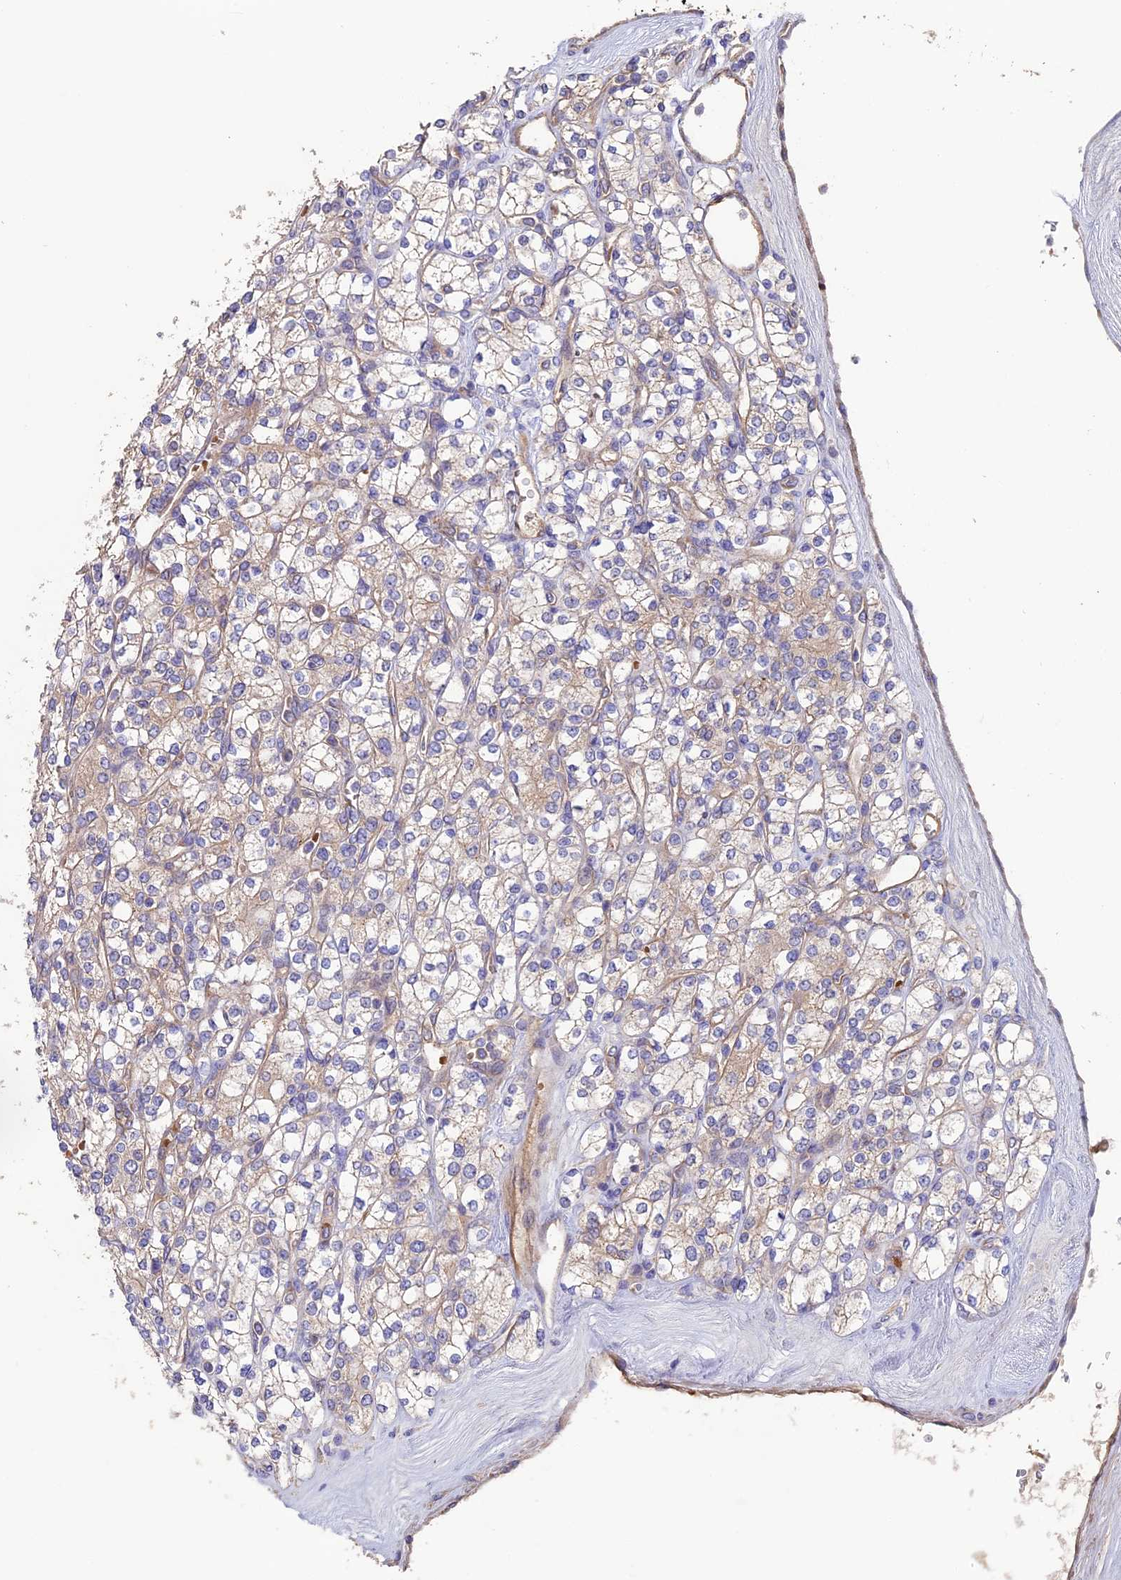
{"staining": {"intensity": "weak", "quantity": "25%-75%", "location": "cytoplasmic/membranous"}, "tissue": "renal cancer", "cell_type": "Tumor cells", "image_type": "cancer", "snomed": [{"axis": "morphology", "description": "Adenocarcinoma, NOS"}, {"axis": "topography", "description": "Kidney"}], "caption": "Tumor cells reveal weak cytoplasmic/membranous staining in approximately 25%-75% of cells in renal cancer.", "gene": "DUS3L", "patient": {"sex": "male", "age": 77}}